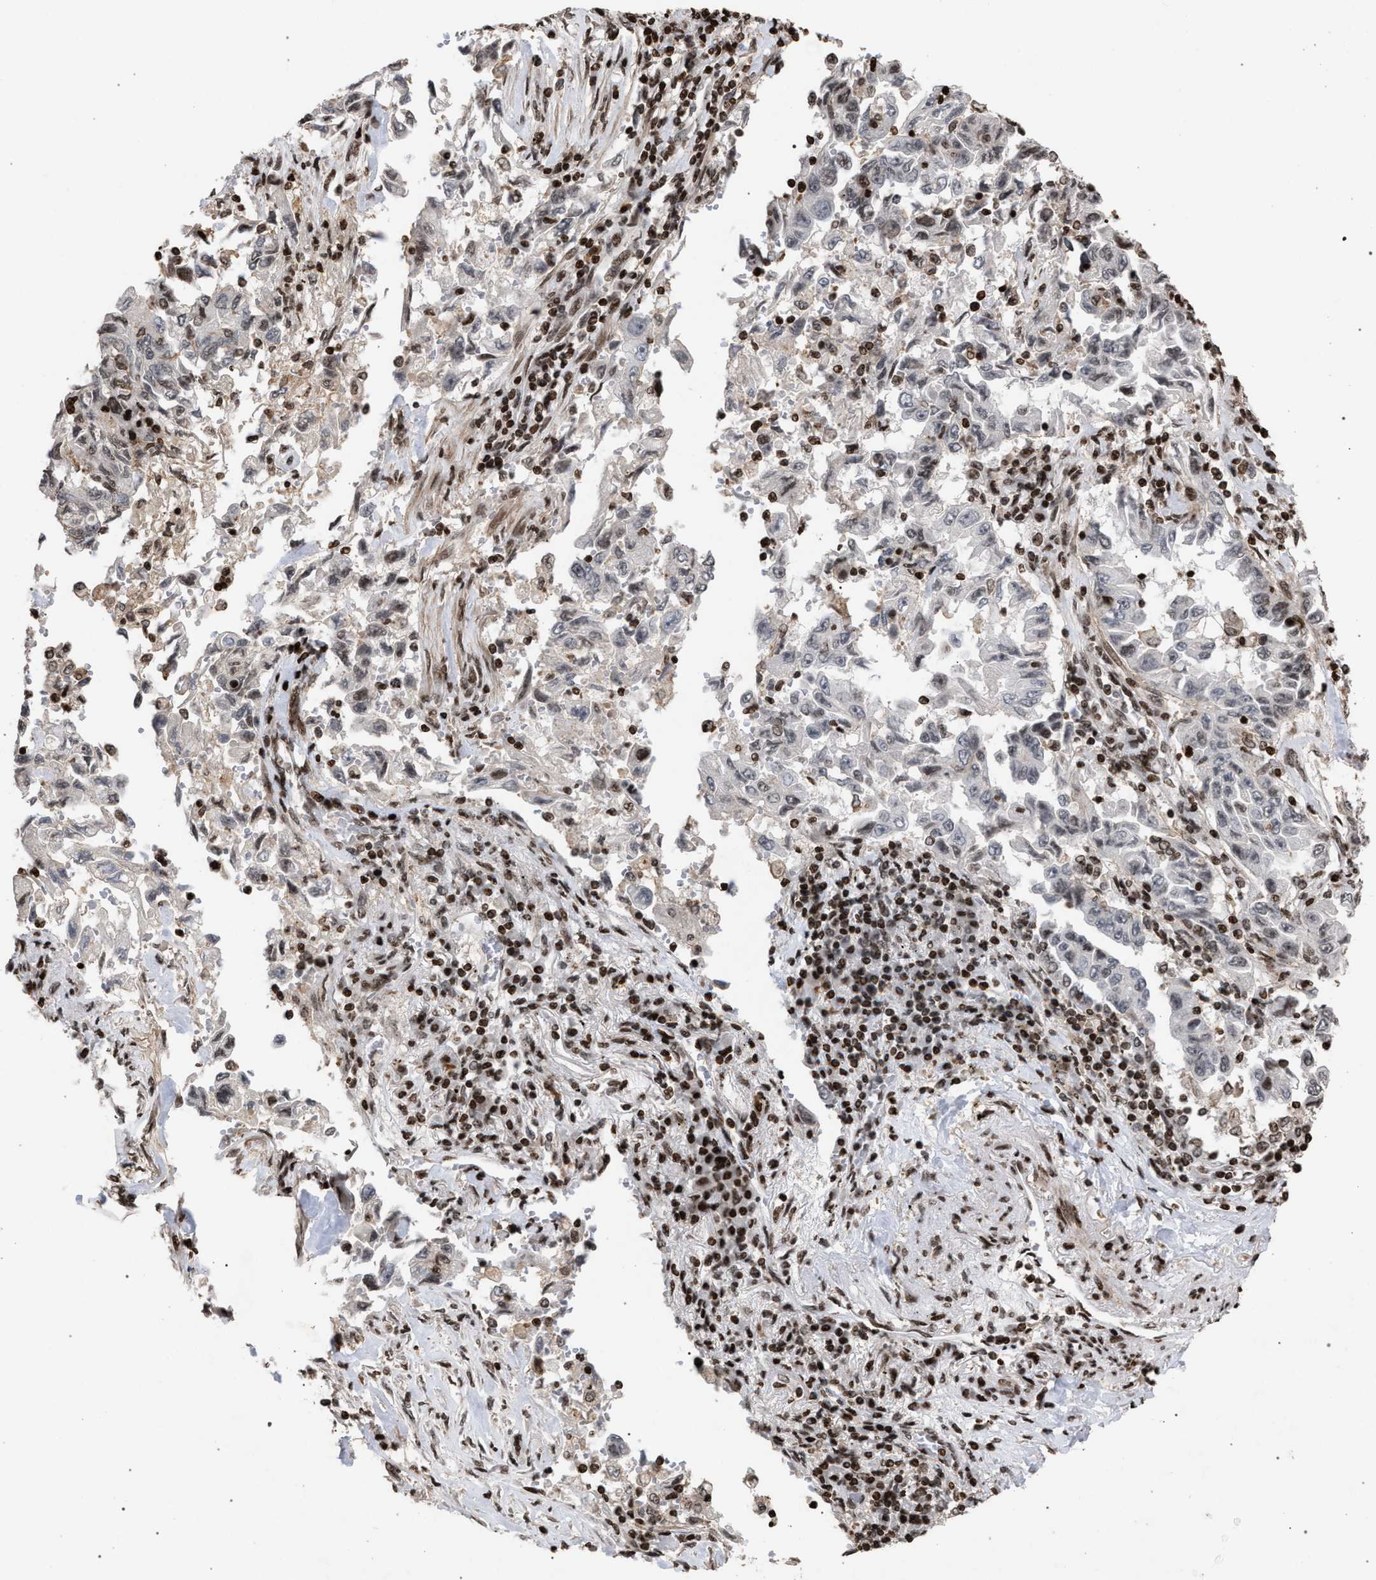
{"staining": {"intensity": "weak", "quantity": "<25%", "location": "nuclear"}, "tissue": "lung cancer", "cell_type": "Tumor cells", "image_type": "cancer", "snomed": [{"axis": "morphology", "description": "Adenocarcinoma, NOS"}, {"axis": "topography", "description": "Lung"}], "caption": "Tumor cells show no significant protein staining in lung adenocarcinoma.", "gene": "FOXD3", "patient": {"sex": "female", "age": 51}}